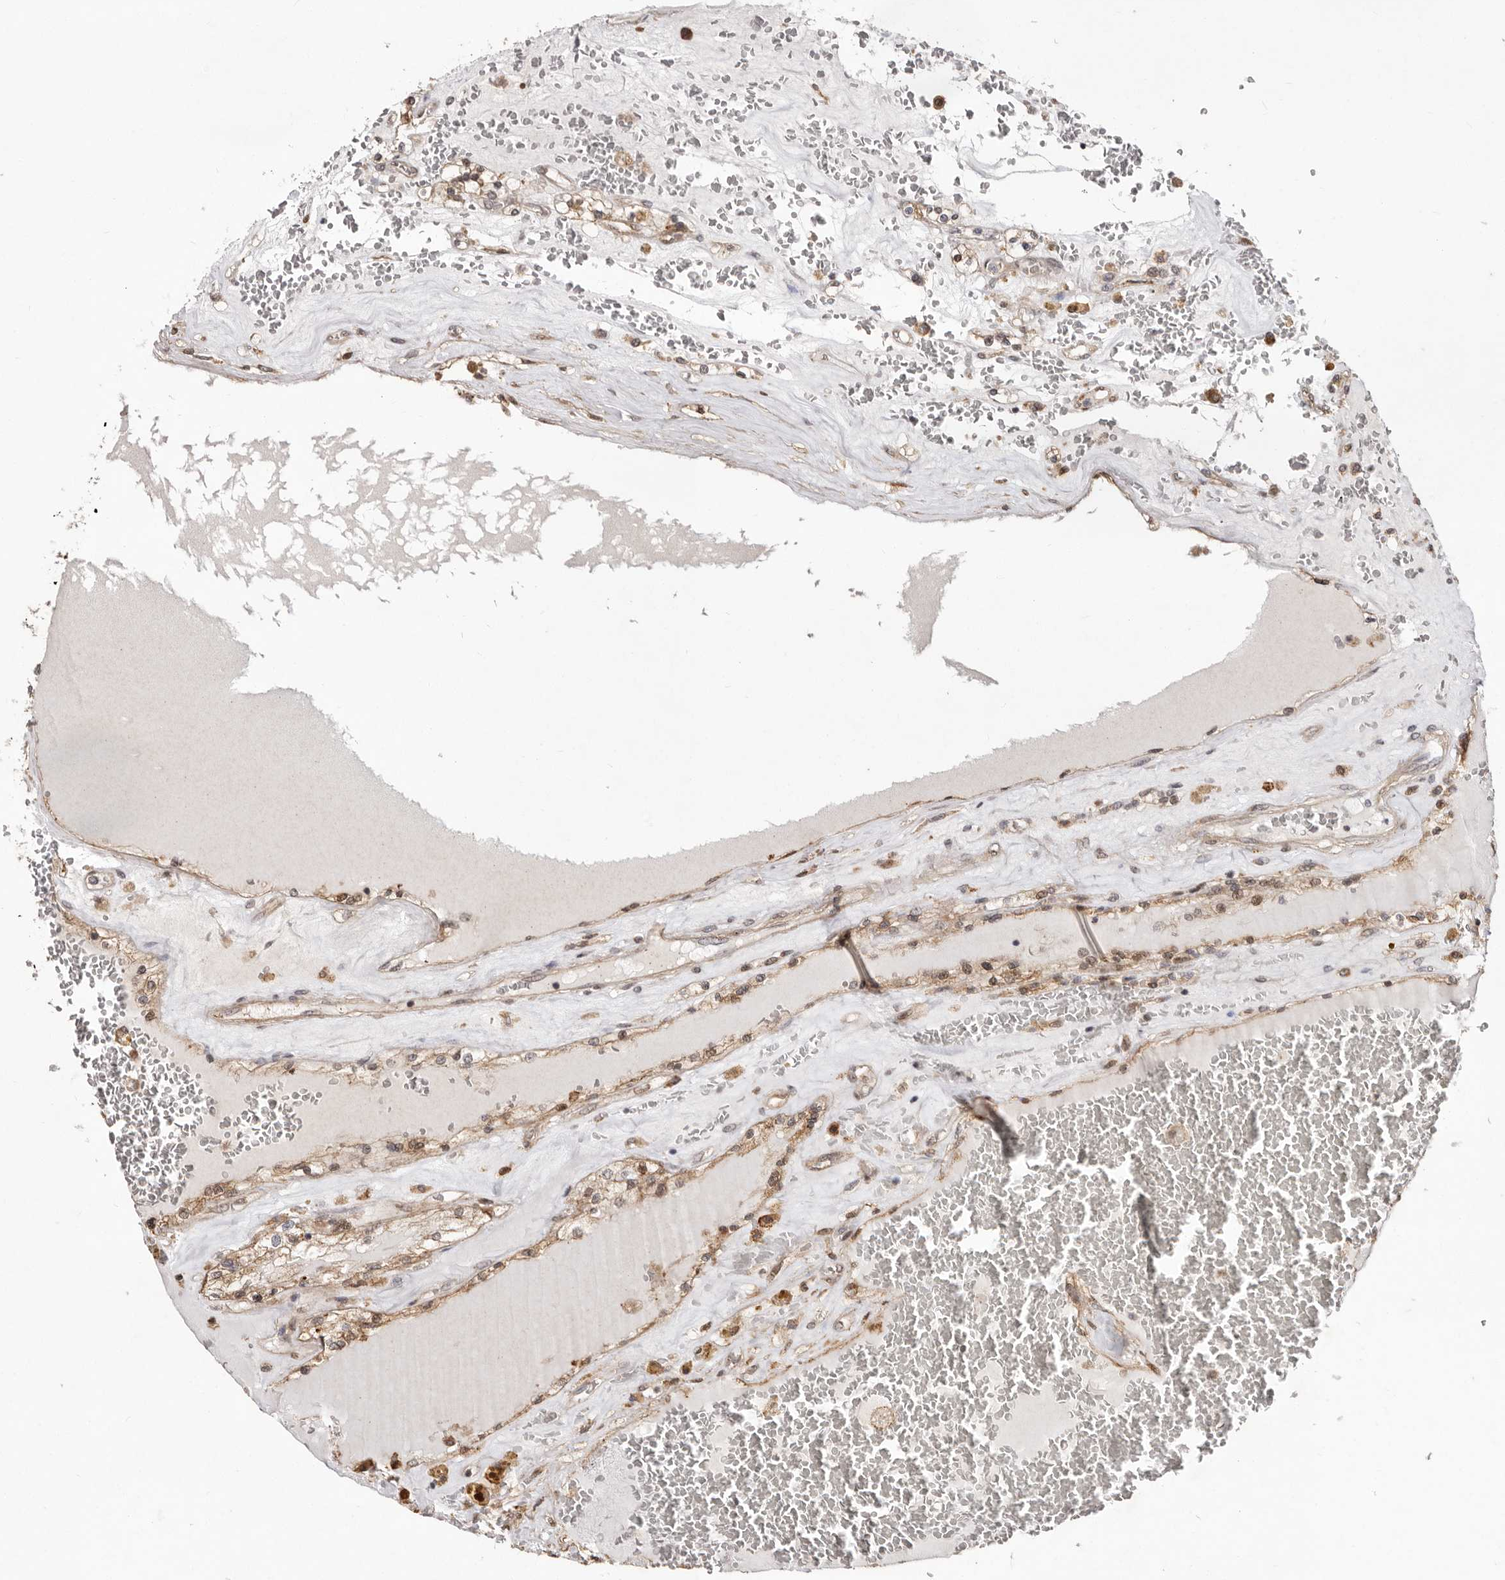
{"staining": {"intensity": "moderate", "quantity": "<25%", "location": "cytoplasmic/membranous"}, "tissue": "renal cancer", "cell_type": "Tumor cells", "image_type": "cancer", "snomed": [{"axis": "morphology", "description": "Adenocarcinoma, NOS"}, {"axis": "topography", "description": "Kidney"}], "caption": "A brown stain highlights moderate cytoplasmic/membranous positivity of a protein in renal cancer tumor cells. Nuclei are stained in blue.", "gene": "RRM2B", "patient": {"sex": "female", "age": 56}}